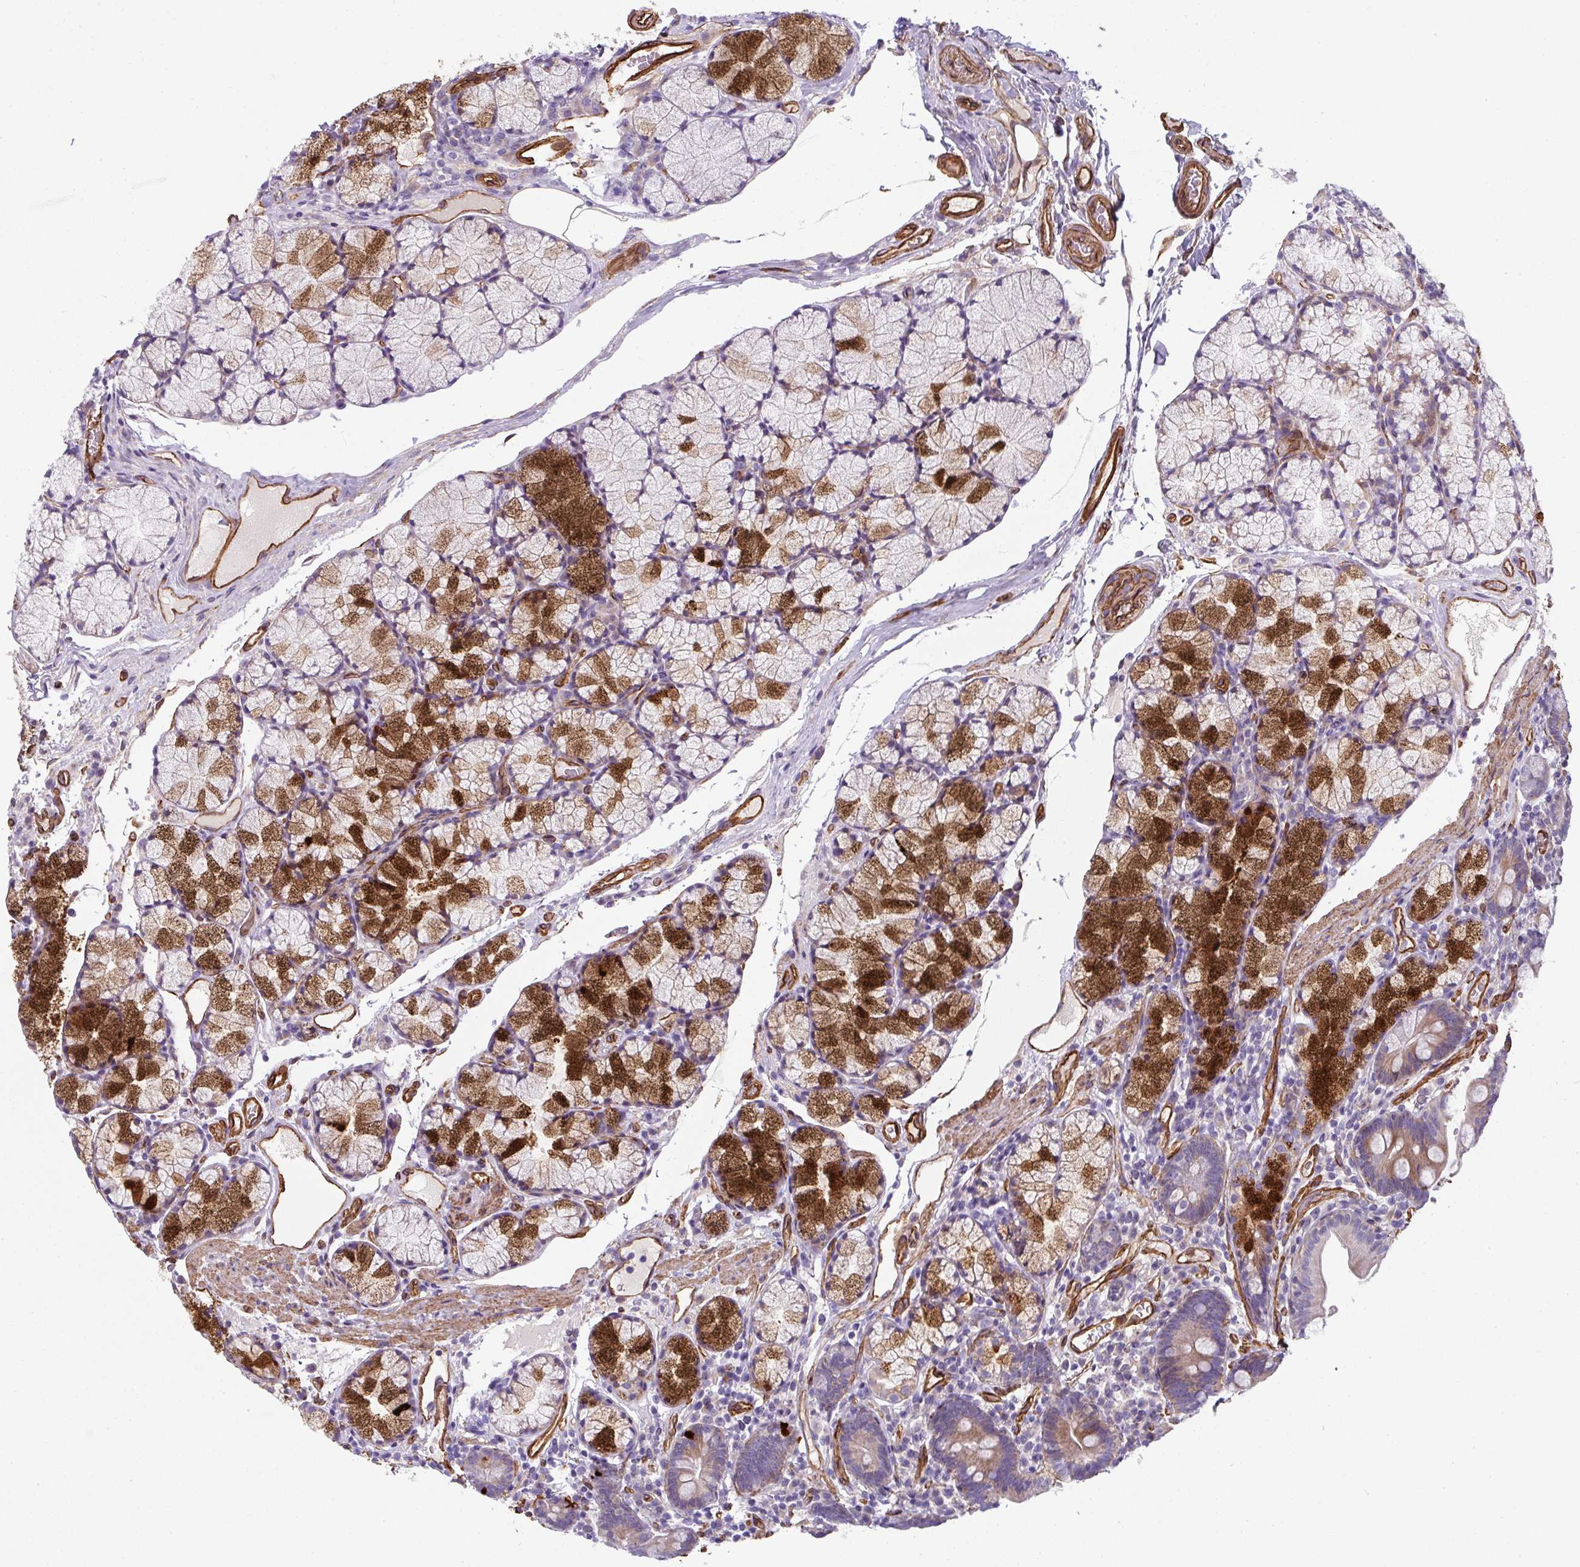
{"staining": {"intensity": "weak", "quantity": "25%-75%", "location": "cytoplasmic/membranous"}, "tissue": "duodenum", "cell_type": "Glandular cells", "image_type": "normal", "snomed": [{"axis": "morphology", "description": "Normal tissue, NOS"}, {"axis": "topography", "description": "Duodenum"}], "caption": "Glandular cells demonstrate low levels of weak cytoplasmic/membranous expression in approximately 25%-75% of cells in benign human duodenum.", "gene": "ANKUB1", "patient": {"sex": "female", "age": 67}}